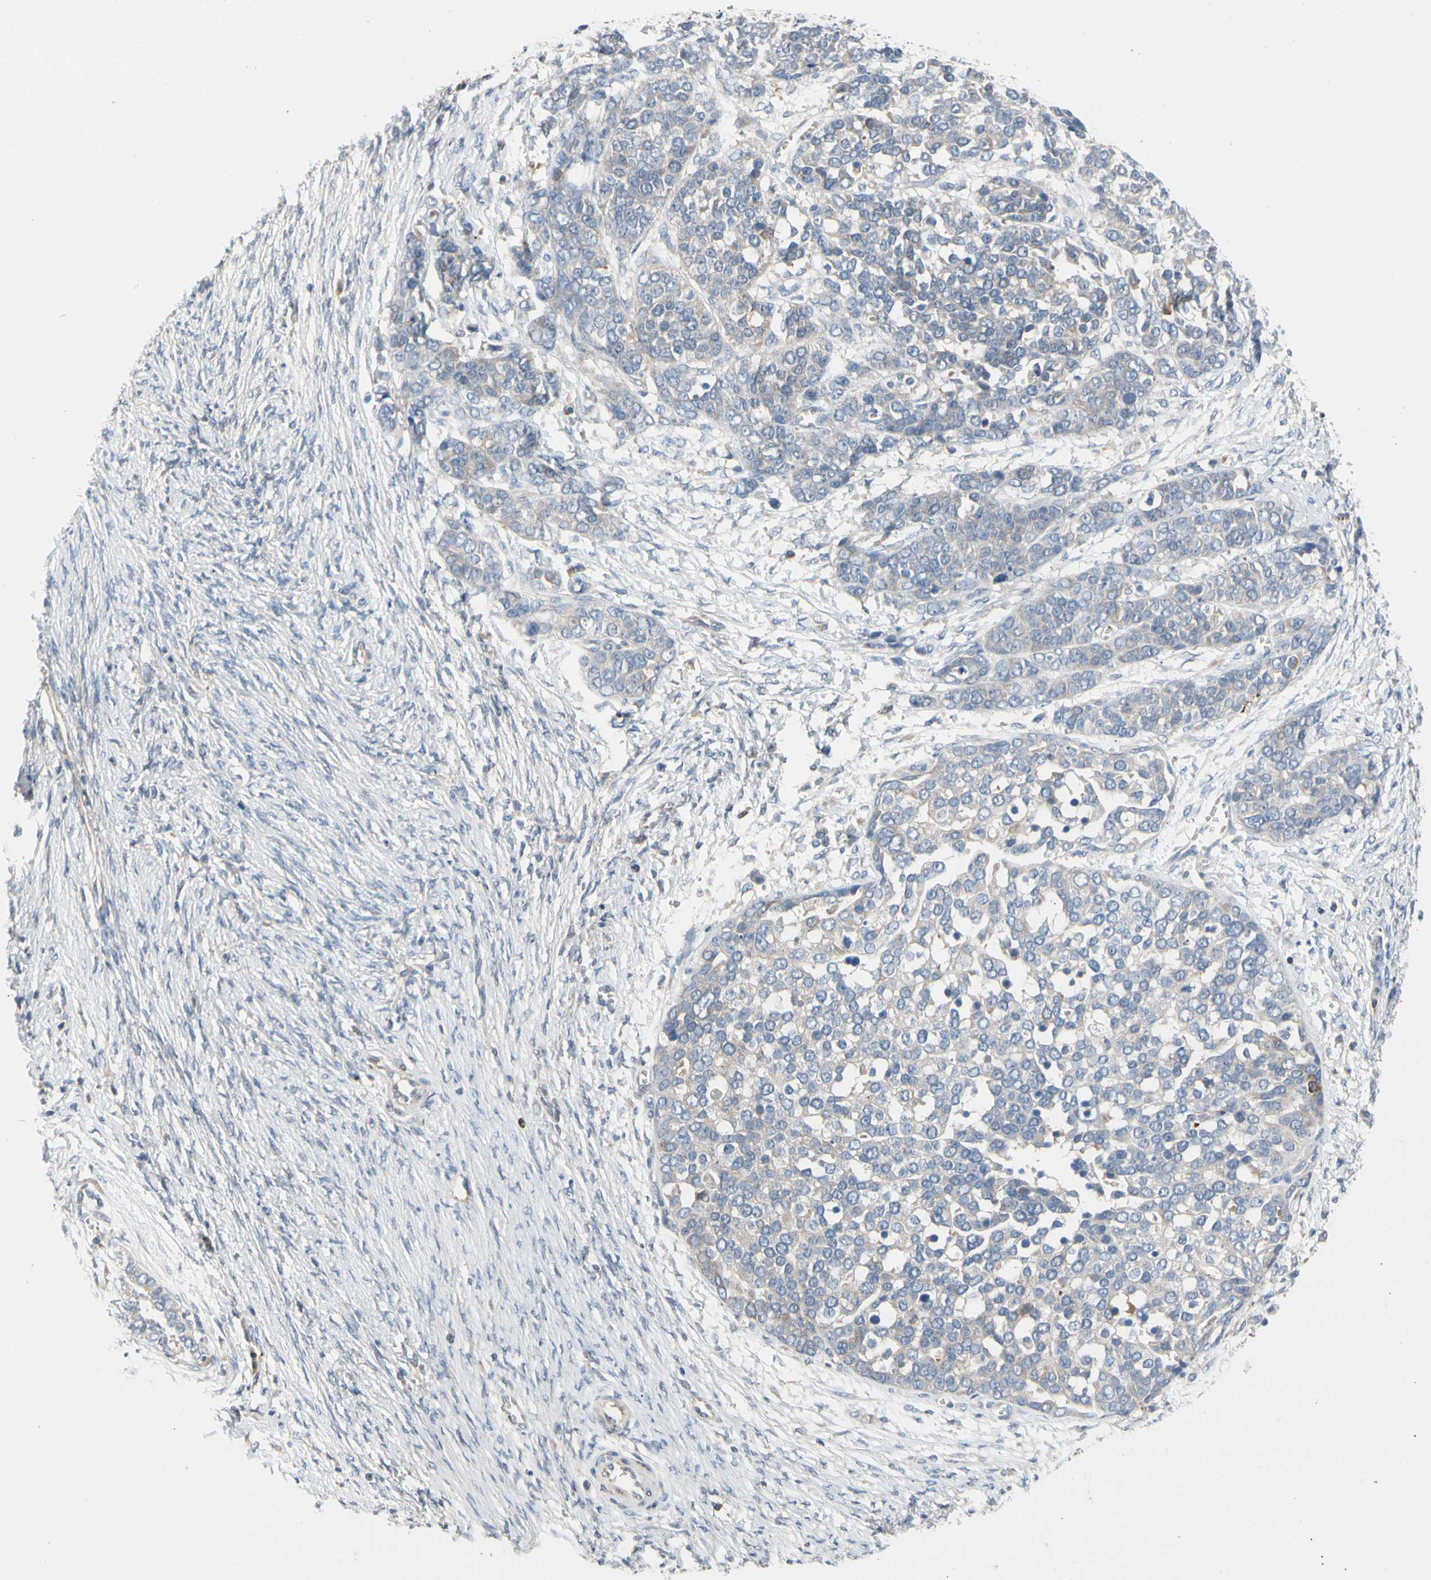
{"staining": {"intensity": "negative", "quantity": "none", "location": "none"}, "tissue": "ovarian cancer", "cell_type": "Tumor cells", "image_type": "cancer", "snomed": [{"axis": "morphology", "description": "Cystadenocarcinoma, serous, NOS"}, {"axis": "topography", "description": "Ovary"}], "caption": "This is an immunohistochemistry (IHC) micrograph of human ovarian serous cystadenocarcinoma. There is no positivity in tumor cells.", "gene": "MAP3K3", "patient": {"sex": "female", "age": 44}}